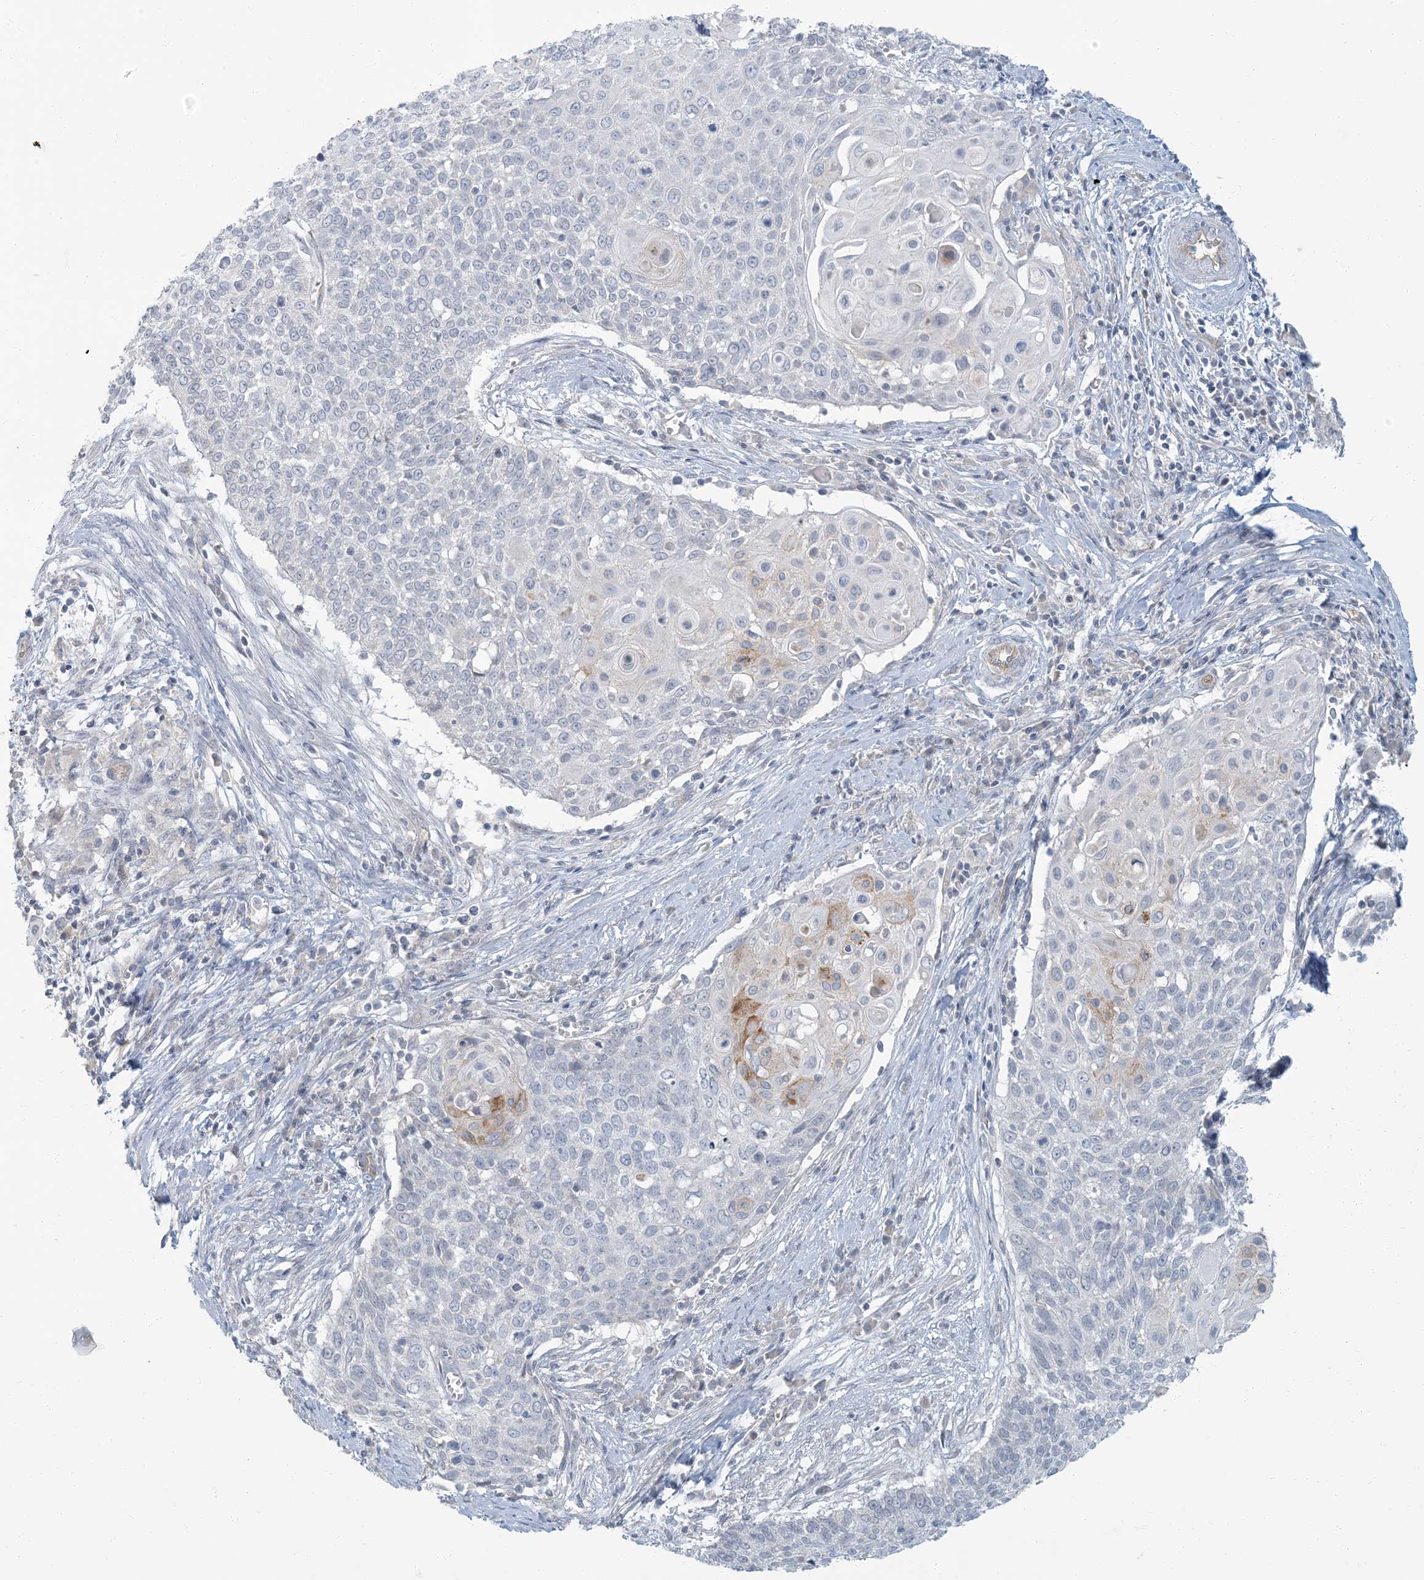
{"staining": {"intensity": "moderate", "quantity": "<25%", "location": "cytoplasmic/membranous"}, "tissue": "cervical cancer", "cell_type": "Tumor cells", "image_type": "cancer", "snomed": [{"axis": "morphology", "description": "Squamous cell carcinoma, NOS"}, {"axis": "topography", "description": "Cervix"}], "caption": "Protein staining shows moderate cytoplasmic/membranous staining in about <25% of tumor cells in cervical cancer (squamous cell carcinoma).", "gene": "EPHA4", "patient": {"sex": "female", "age": 39}}